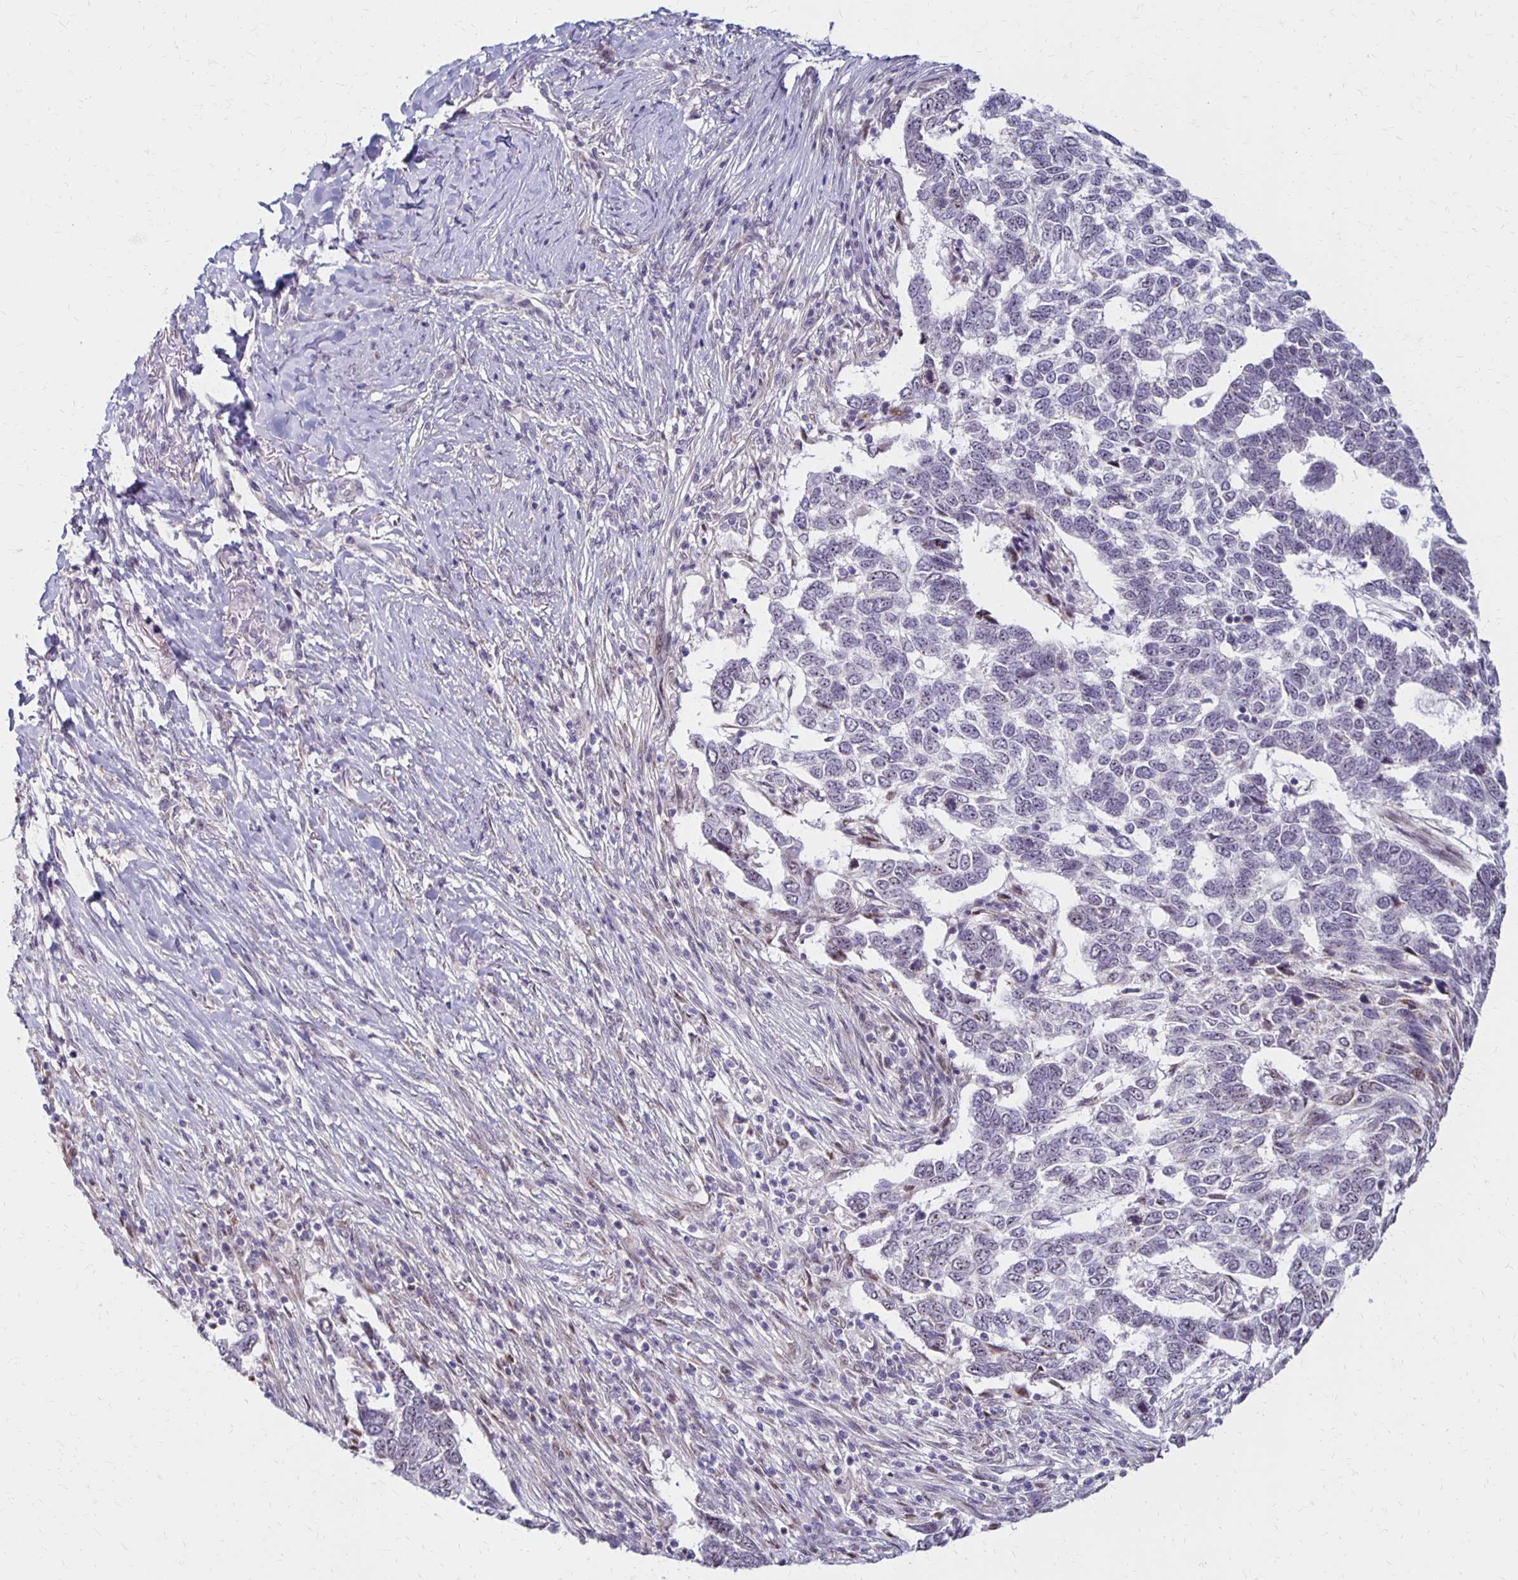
{"staining": {"intensity": "negative", "quantity": "none", "location": "none"}, "tissue": "skin cancer", "cell_type": "Tumor cells", "image_type": "cancer", "snomed": [{"axis": "morphology", "description": "Basal cell carcinoma"}, {"axis": "topography", "description": "Skin"}], "caption": "Immunohistochemical staining of human skin basal cell carcinoma reveals no significant positivity in tumor cells.", "gene": "DAGLA", "patient": {"sex": "female", "age": 65}}